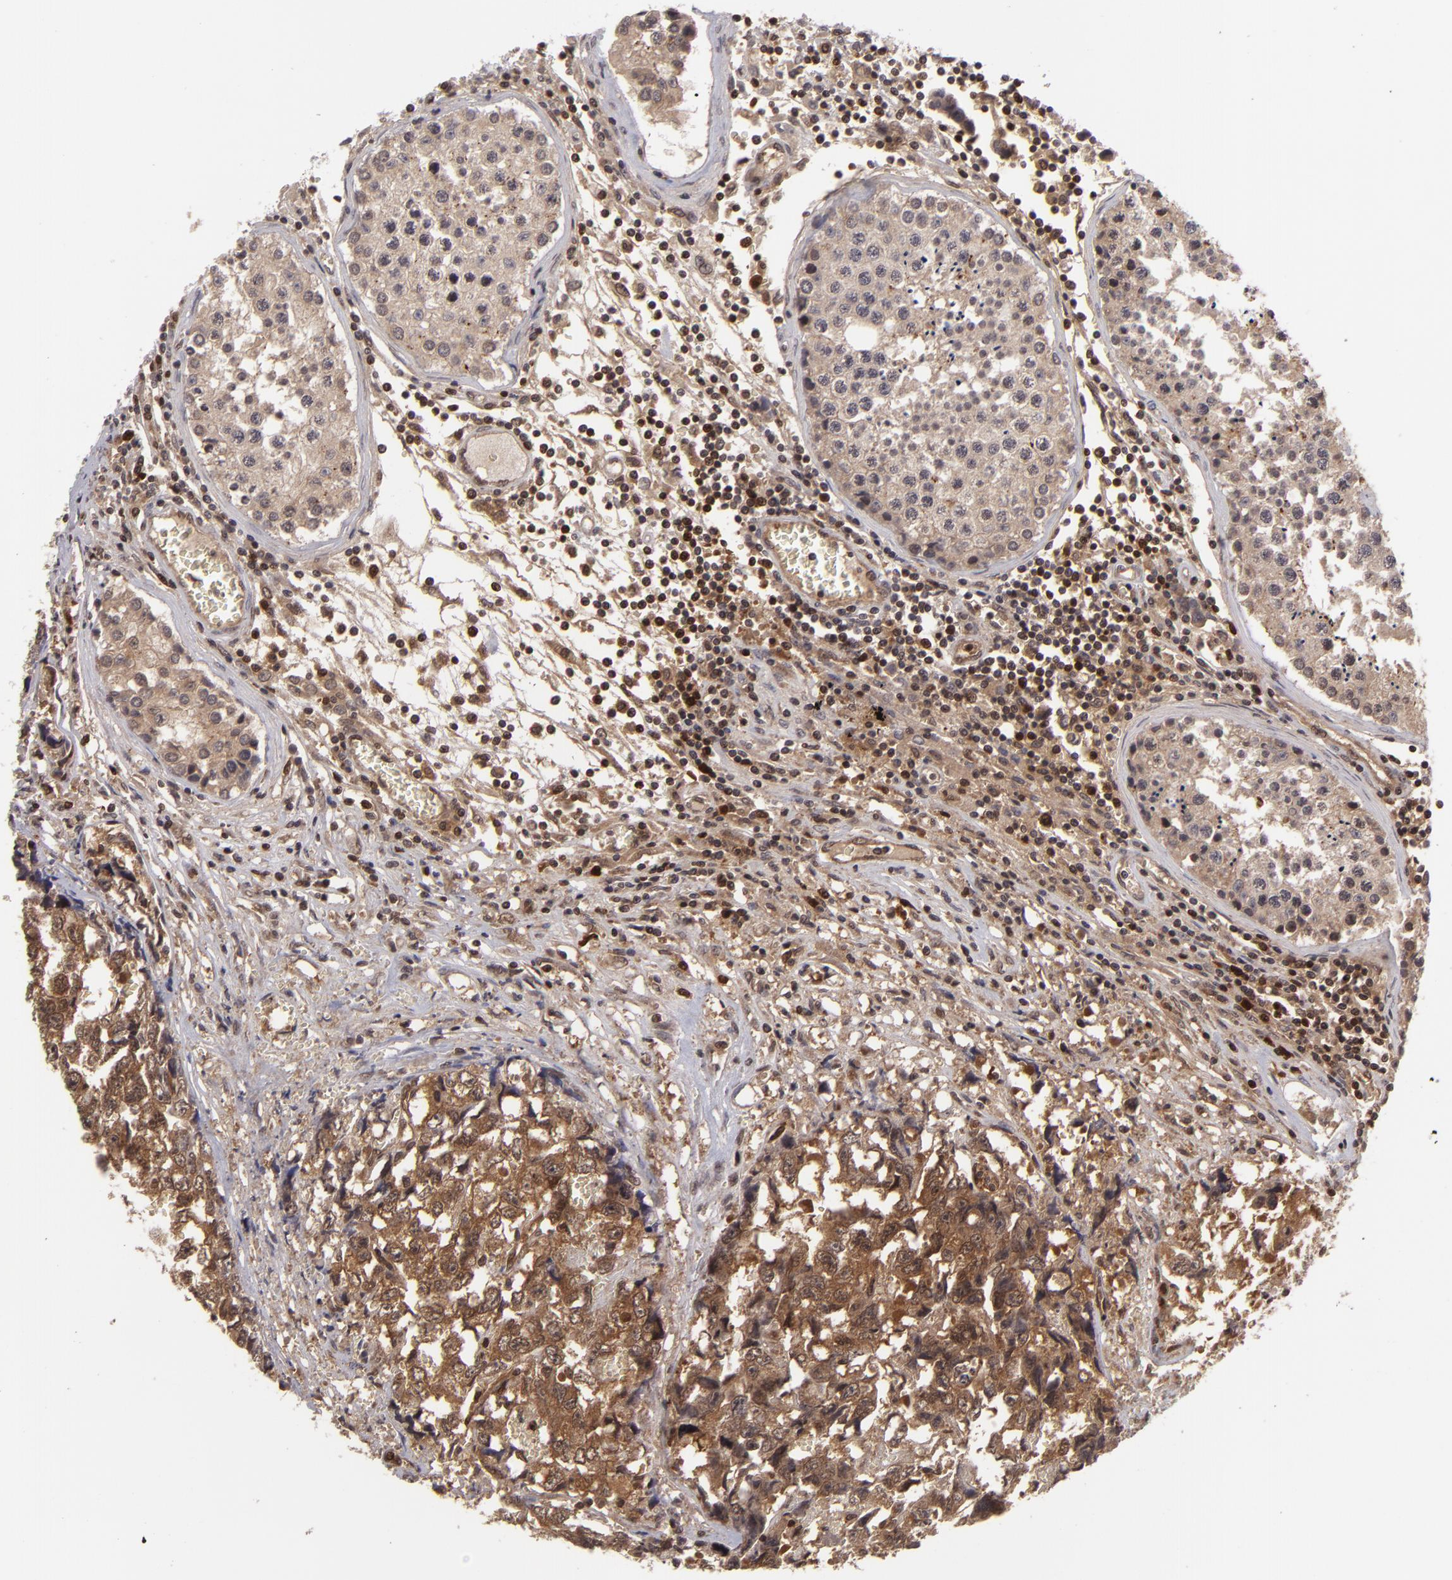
{"staining": {"intensity": "strong", "quantity": ">75%", "location": "cytoplasmic/membranous"}, "tissue": "testis cancer", "cell_type": "Tumor cells", "image_type": "cancer", "snomed": [{"axis": "morphology", "description": "Carcinoma, Embryonal, NOS"}, {"axis": "topography", "description": "Testis"}], "caption": "An image of human embryonal carcinoma (testis) stained for a protein reveals strong cytoplasmic/membranous brown staining in tumor cells. The protein is shown in brown color, while the nuclei are stained blue.", "gene": "ZBTB33", "patient": {"sex": "male", "age": 31}}